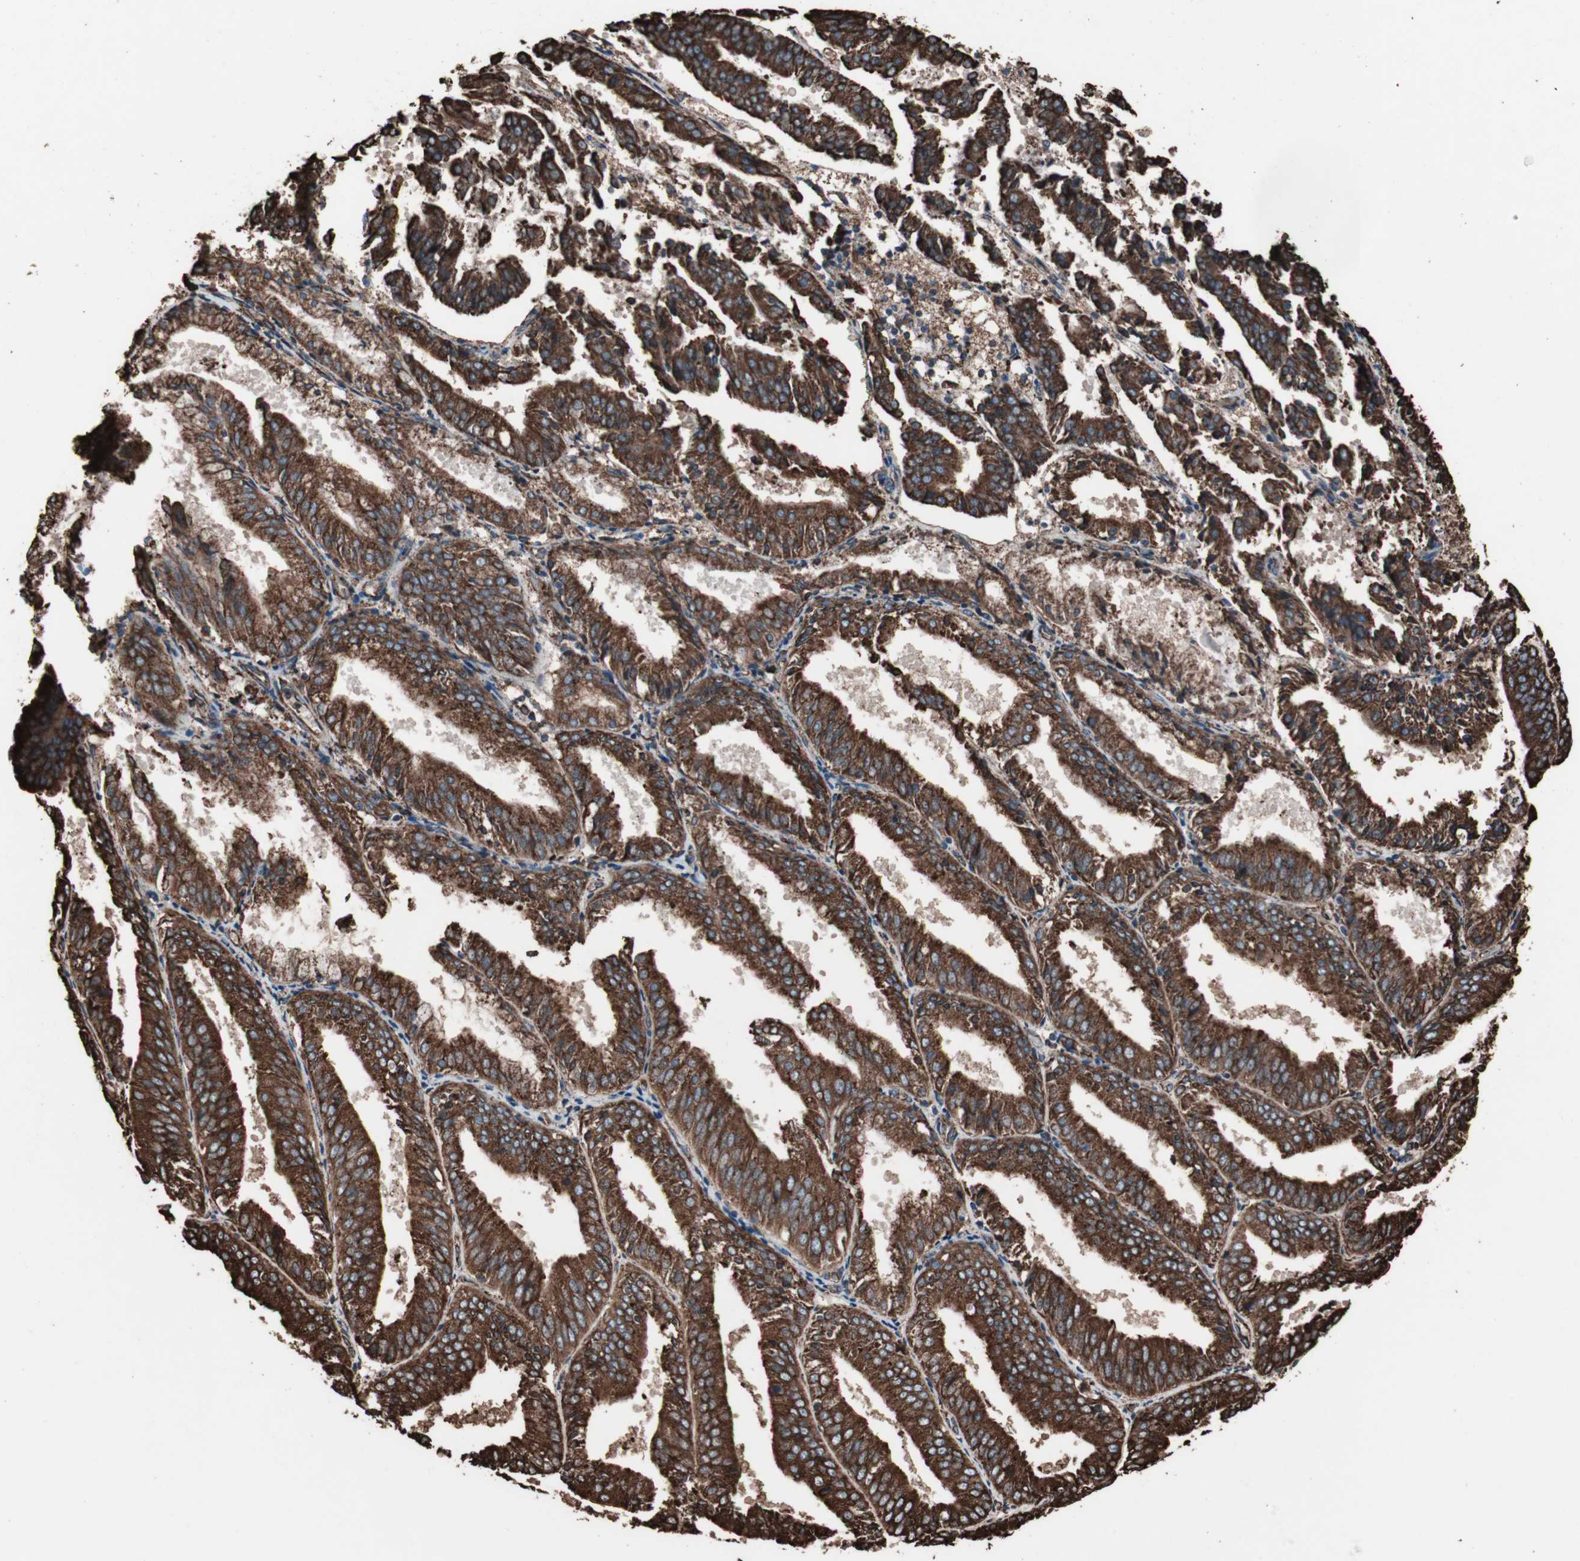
{"staining": {"intensity": "strong", "quantity": ">75%", "location": "cytoplasmic/membranous"}, "tissue": "endometrial cancer", "cell_type": "Tumor cells", "image_type": "cancer", "snomed": [{"axis": "morphology", "description": "Adenocarcinoma, NOS"}, {"axis": "topography", "description": "Endometrium"}], "caption": "This is a micrograph of immunohistochemistry staining of endometrial cancer (adenocarcinoma), which shows strong expression in the cytoplasmic/membranous of tumor cells.", "gene": "HSP90B1", "patient": {"sex": "female", "age": 63}}